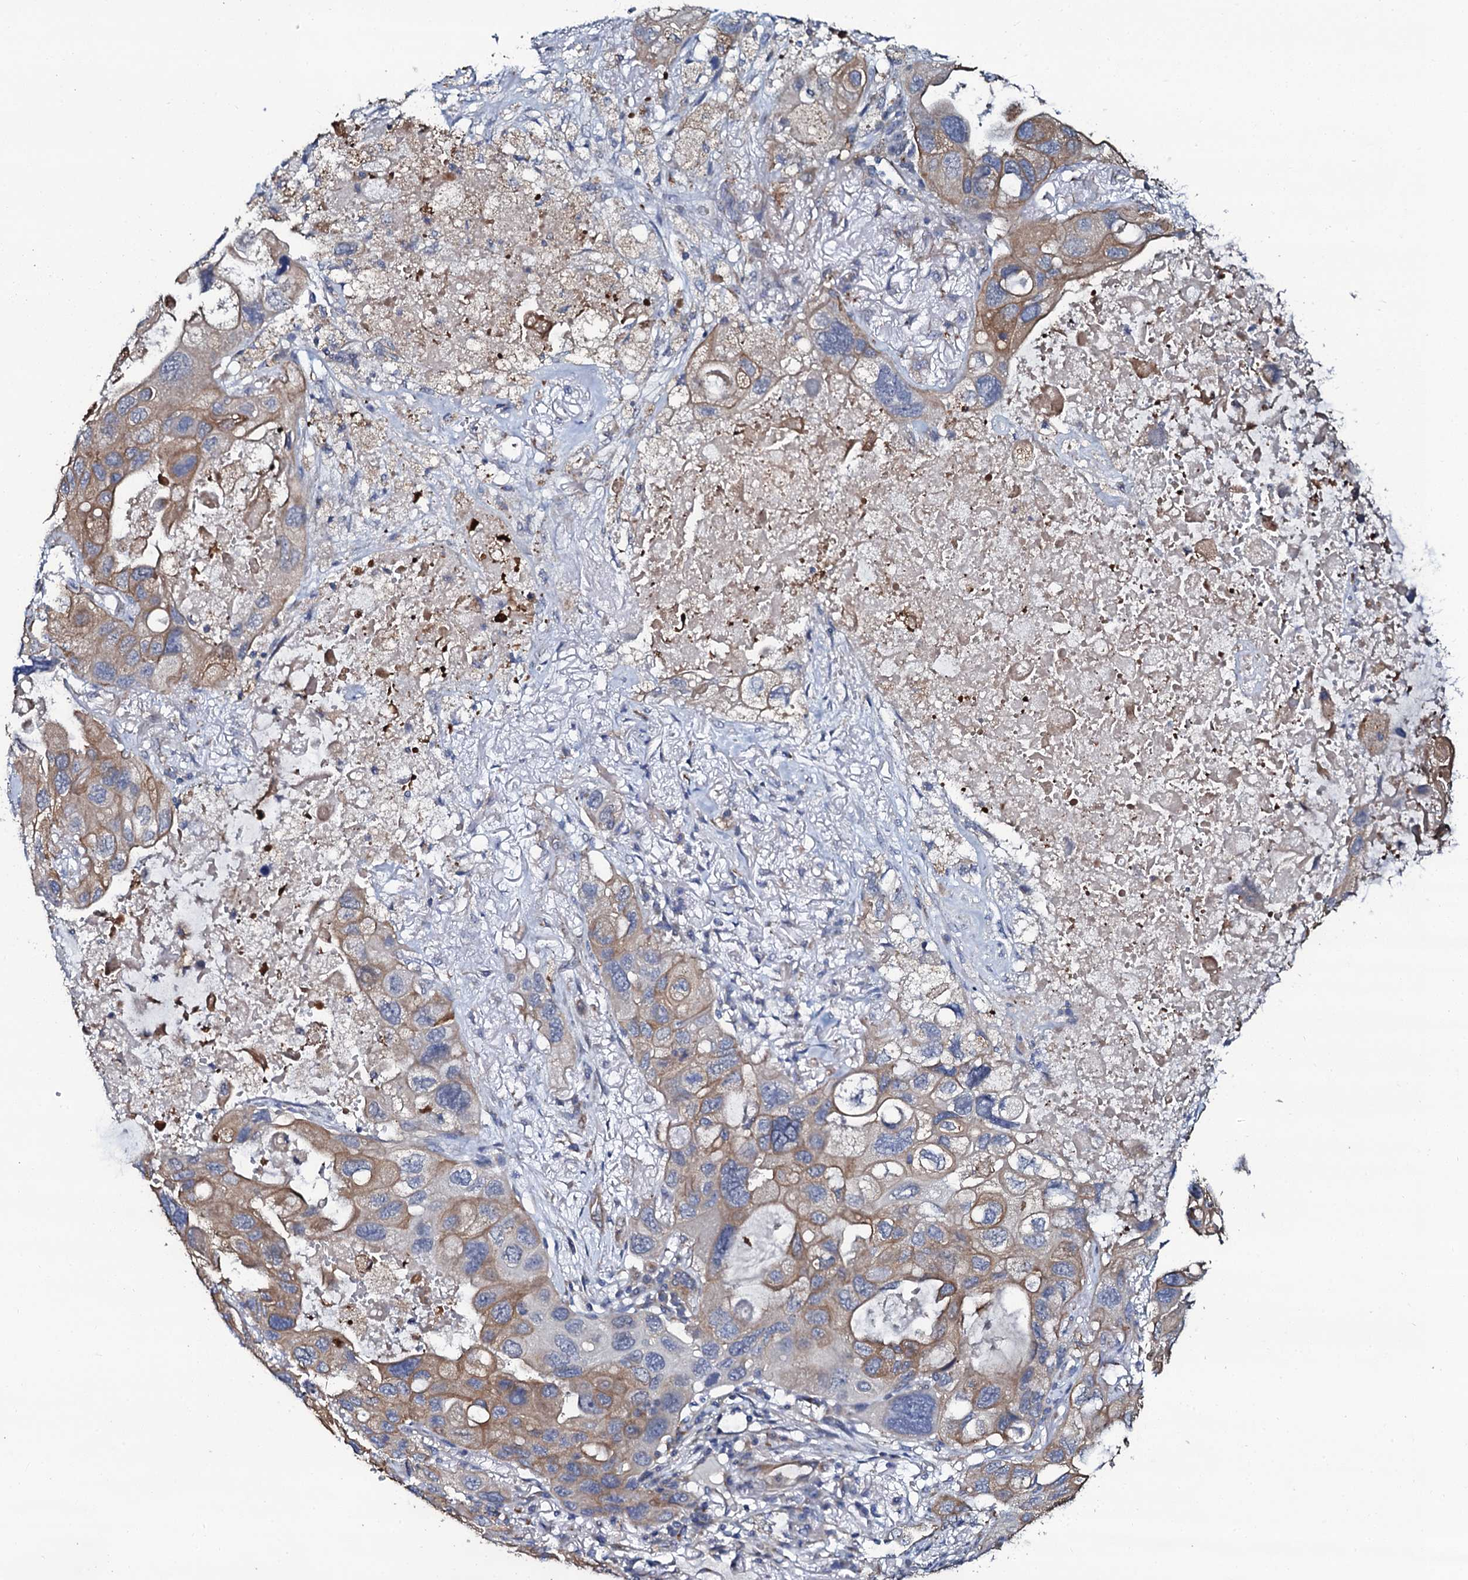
{"staining": {"intensity": "moderate", "quantity": "25%-75%", "location": "cytoplasmic/membranous"}, "tissue": "lung cancer", "cell_type": "Tumor cells", "image_type": "cancer", "snomed": [{"axis": "morphology", "description": "Squamous cell carcinoma, NOS"}, {"axis": "topography", "description": "Lung"}], "caption": "Protein analysis of lung squamous cell carcinoma tissue shows moderate cytoplasmic/membranous staining in approximately 25%-75% of tumor cells.", "gene": "GLCE", "patient": {"sex": "female", "age": 73}}